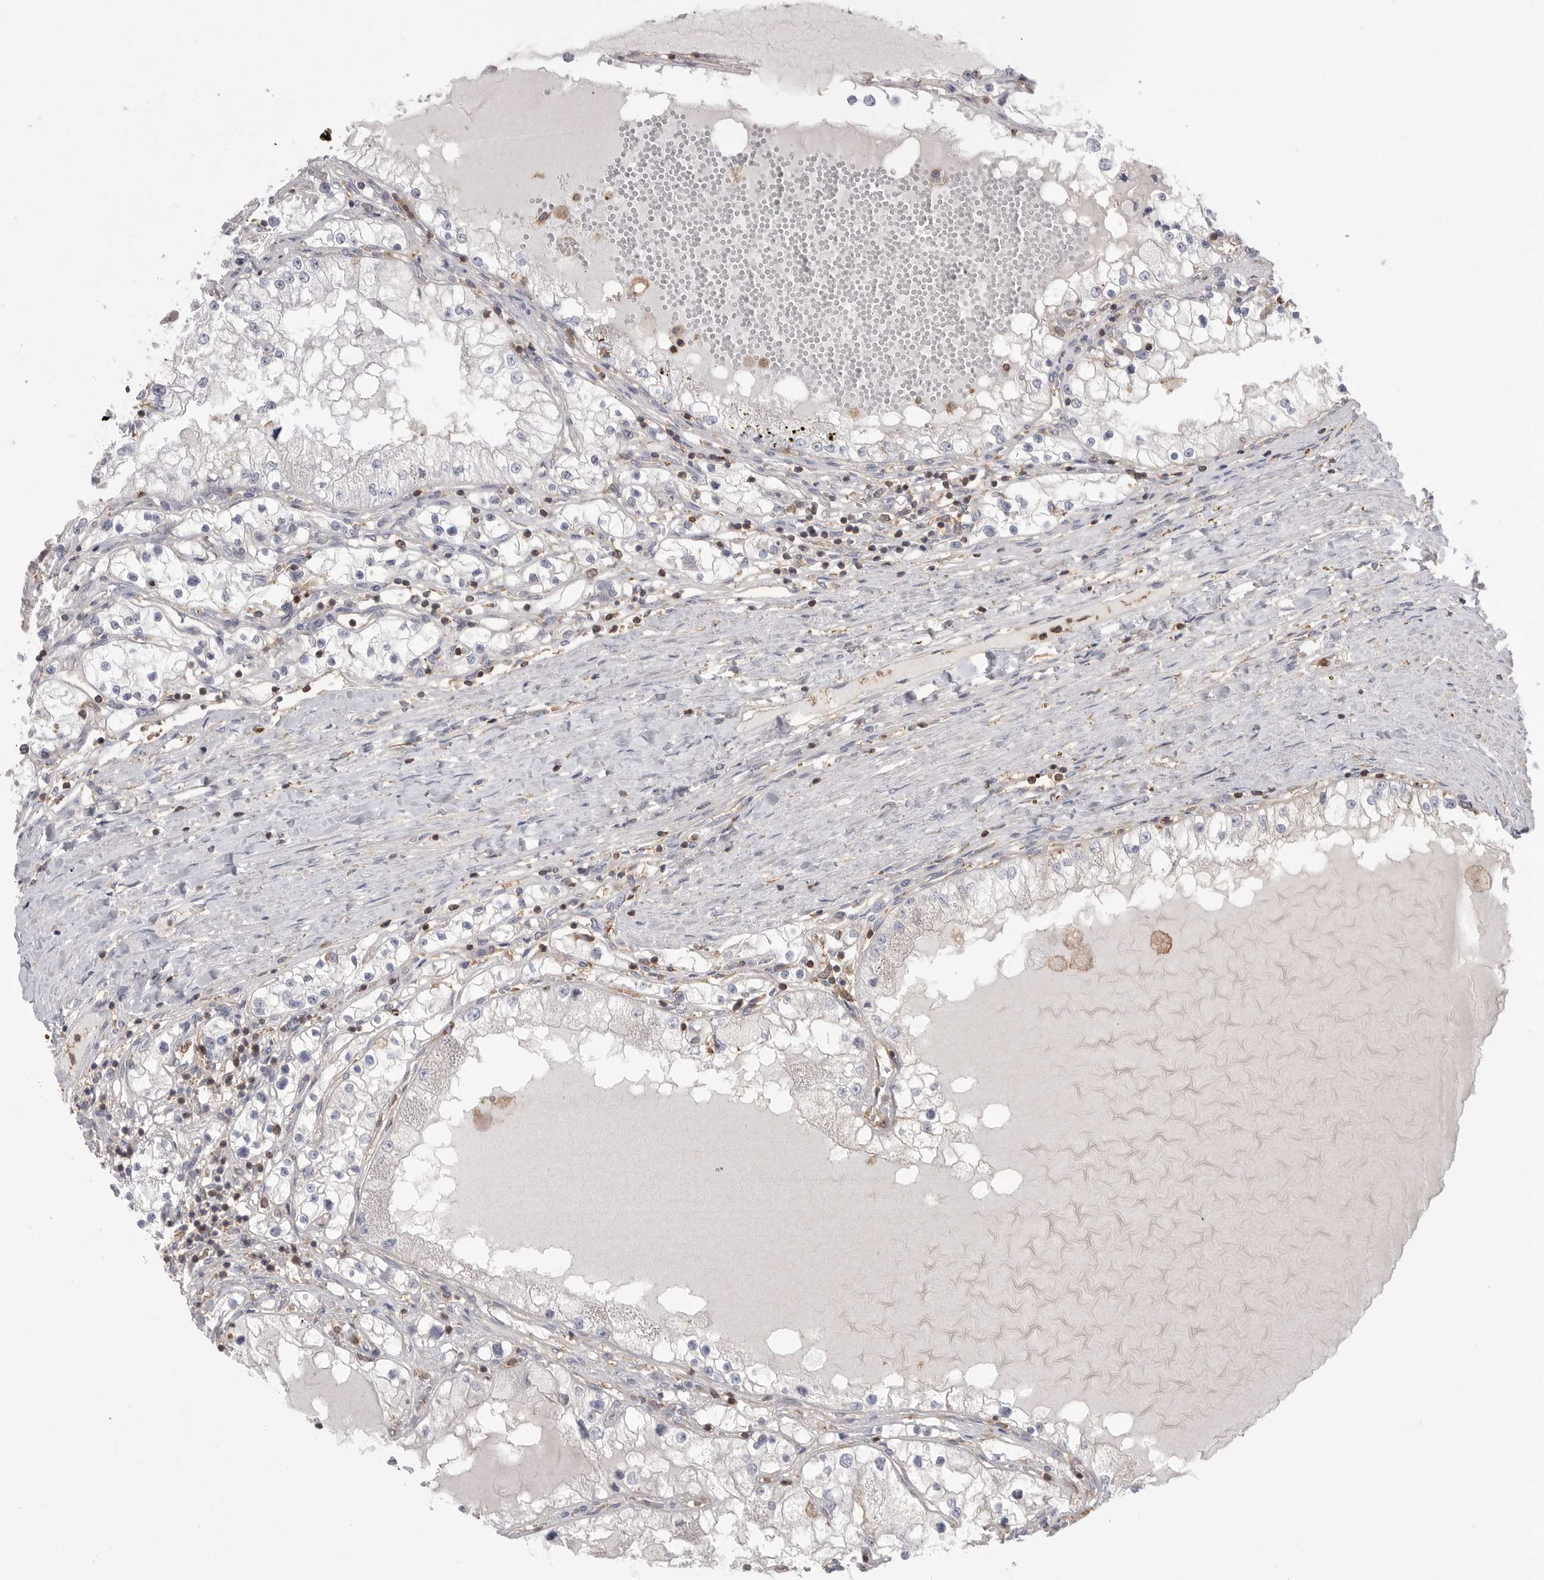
{"staining": {"intensity": "negative", "quantity": "none", "location": "none"}, "tissue": "renal cancer", "cell_type": "Tumor cells", "image_type": "cancer", "snomed": [{"axis": "morphology", "description": "Adenocarcinoma, NOS"}, {"axis": "topography", "description": "Kidney"}], "caption": "Human renal adenocarcinoma stained for a protein using IHC reveals no staining in tumor cells.", "gene": "TOP2A", "patient": {"sex": "male", "age": 68}}